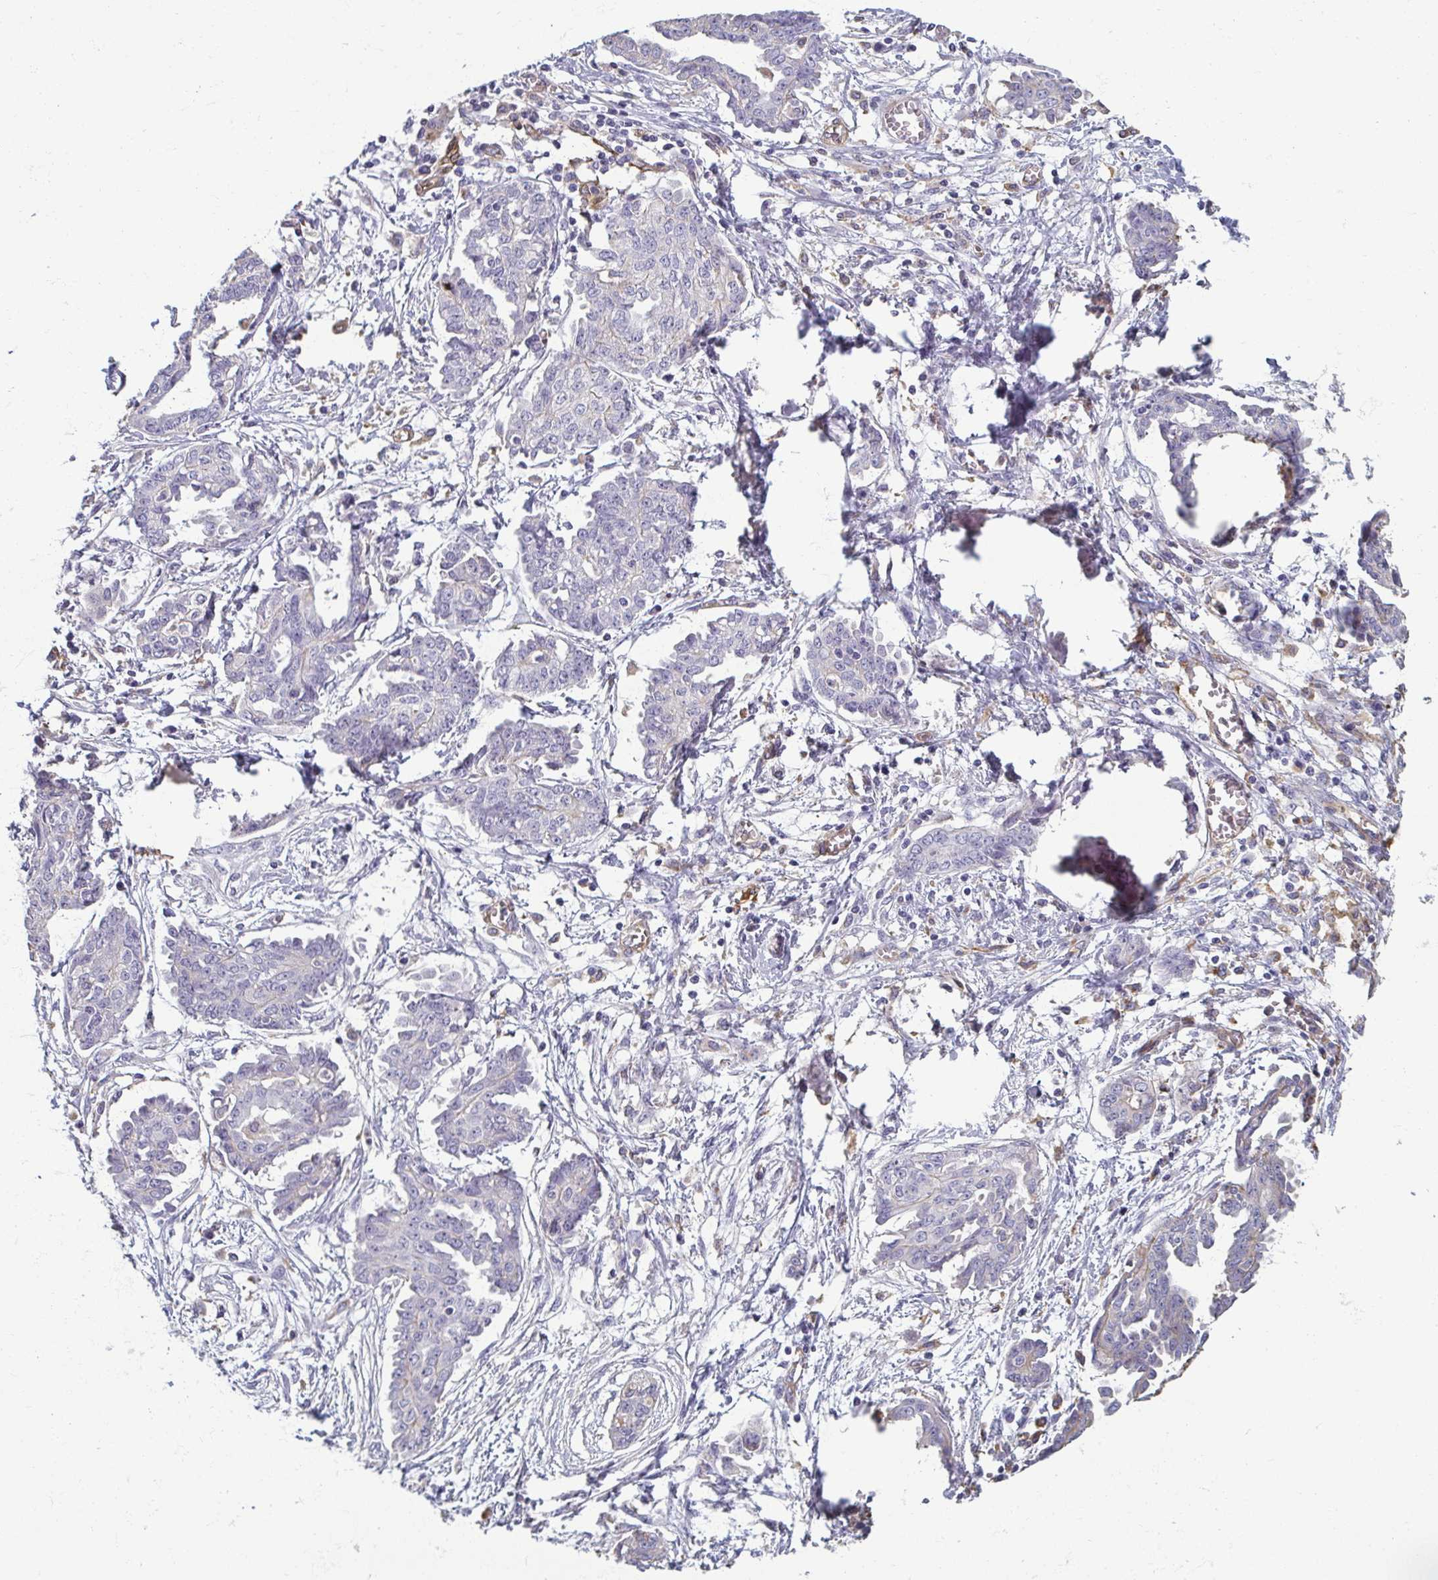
{"staining": {"intensity": "negative", "quantity": "none", "location": "none"}, "tissue": "ovarian cancer", "cell_type": "Tumor cells", "image_type": "cancer", "snomed": [{"axis": "morphology", "description": "Cystadenocarcinoma, serous, NOS"}, {"axis": "topography", "description": "Ovary"}], "caption": "This is an IHC image of ovarian serous cystadenocarcinoma. There is no expression in tumor cells.", "gene": "PDE2A", "patient": {"sex": "female", "age": 71}}